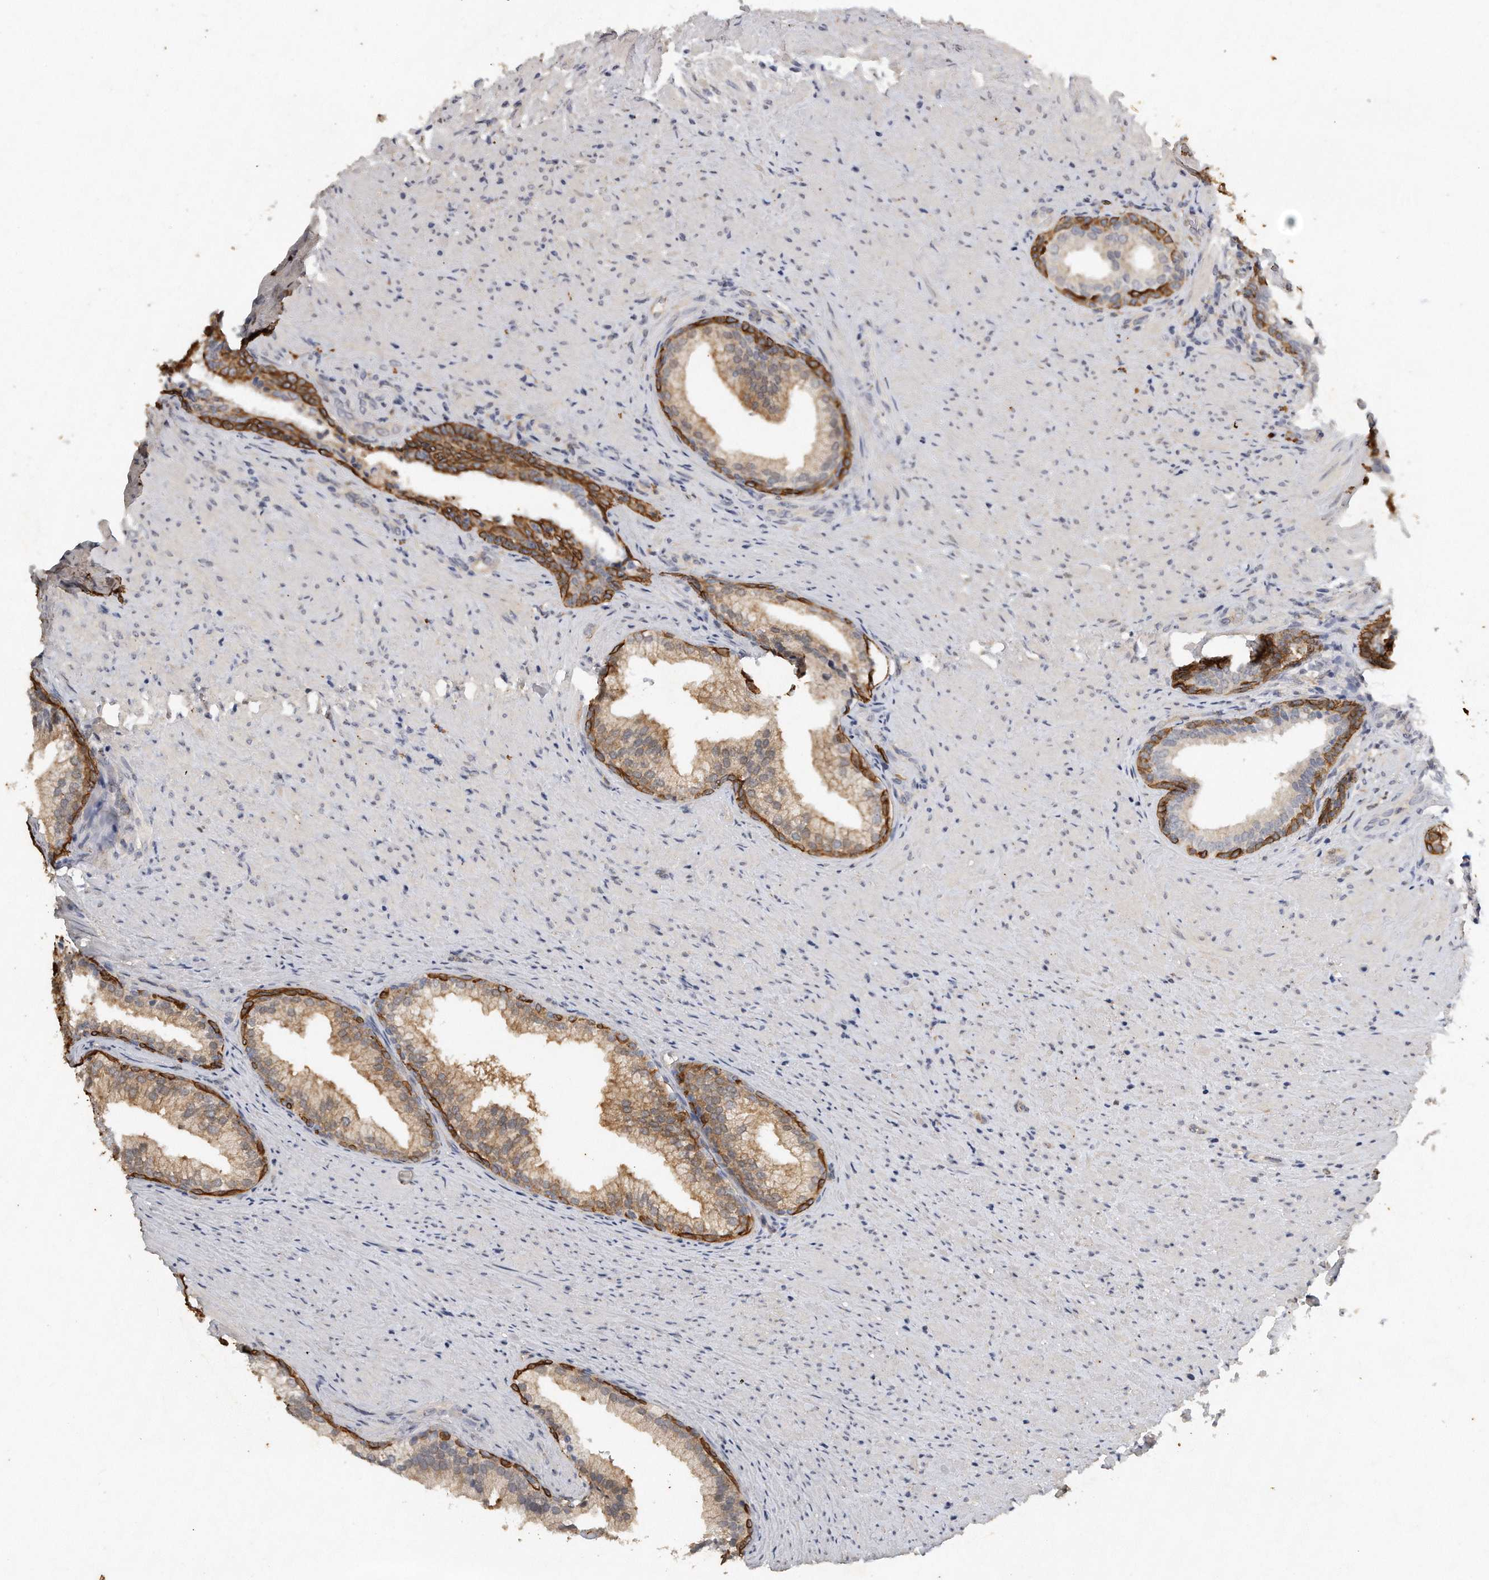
{"staining": {"intensity": "strong", "quantity": "<25%", "location": "cytoplasmic/membranous"}, "tissue": "prostate", "cell_type": "Glandular cells", "image_type": "normal", "snomed": [{"axis": "morphology", "description": "Normal tissue, NOS"}, {"axis": "topography", "description": "Prostate"}], "caption": "Immunohistochemistry (IHC) staining of unremarkable prostate, which demonstrates medium levels of strong cytoplasmic/membranous staining in about <25% of glandular cells indicating strong cytoplasmic/membranous protein expression. The staining was performed using DAB (brown) for protein detection and nuclei were counterstained in hematoxylin (blue).", "gene": "CAMK1", "patient": {"sex": "male", "age": 76}}